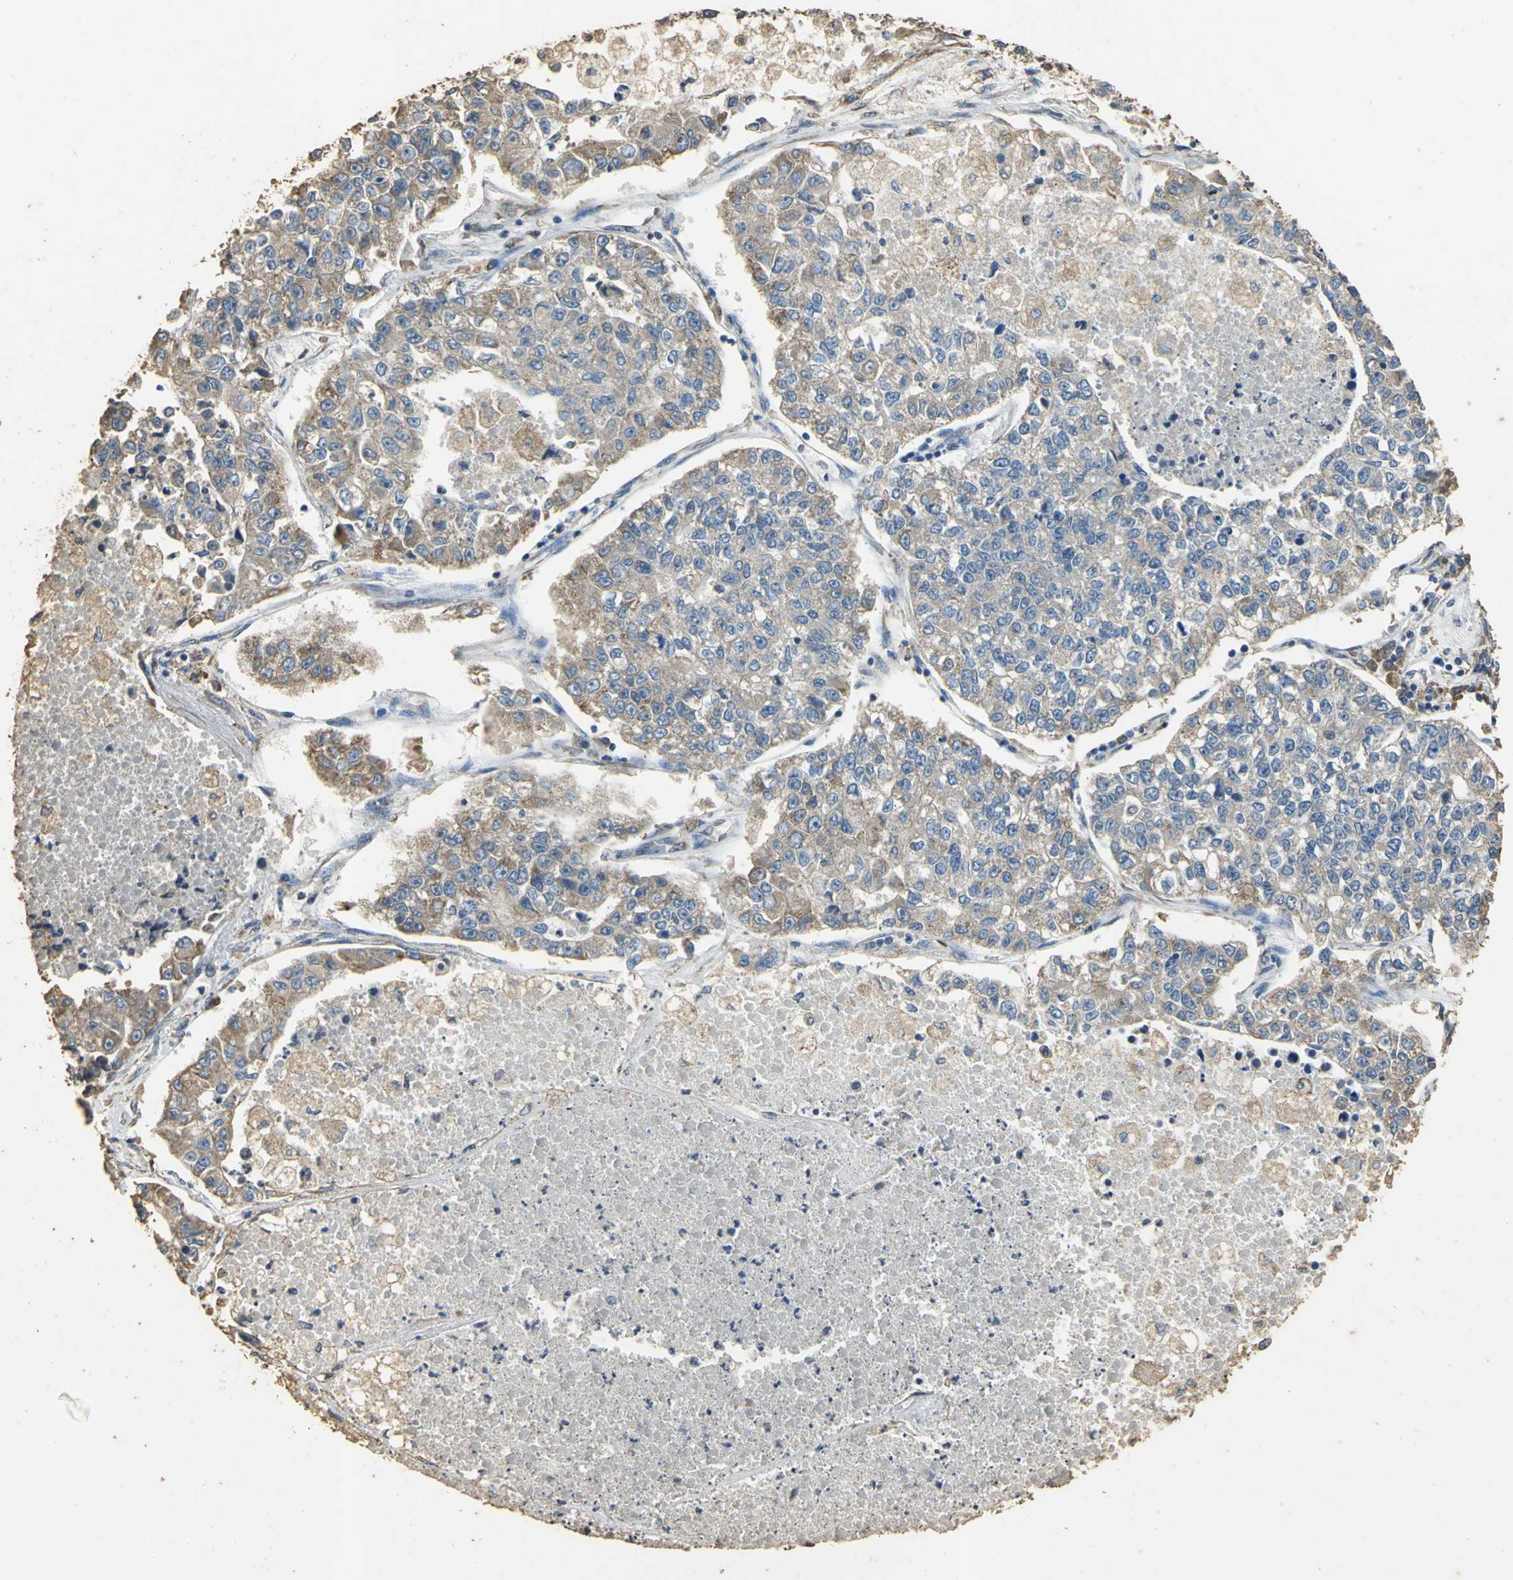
{"staining": {"intensity": "weak", "quantity": "25%-75%", "location": "cytoplasmic/membranous"}, "tissue": "lung cancer", "cell_type": "Tumor cells", "image_type": "cancer", "snomed": [{"axis": "morphology", "description": "Adenocarcinoma, NOS"}, {"axis": "topography", "description": "Lung"}], "caption": "The histopathology image reveals immunohistochemical staining of lung adenocarcinoma. There is weak cytoplasmic/membranous expression is appreciated in about 25%-75% of tumor cells.", "gene": "ACSL4", "patient": {"sex": "male", "age": 49}}